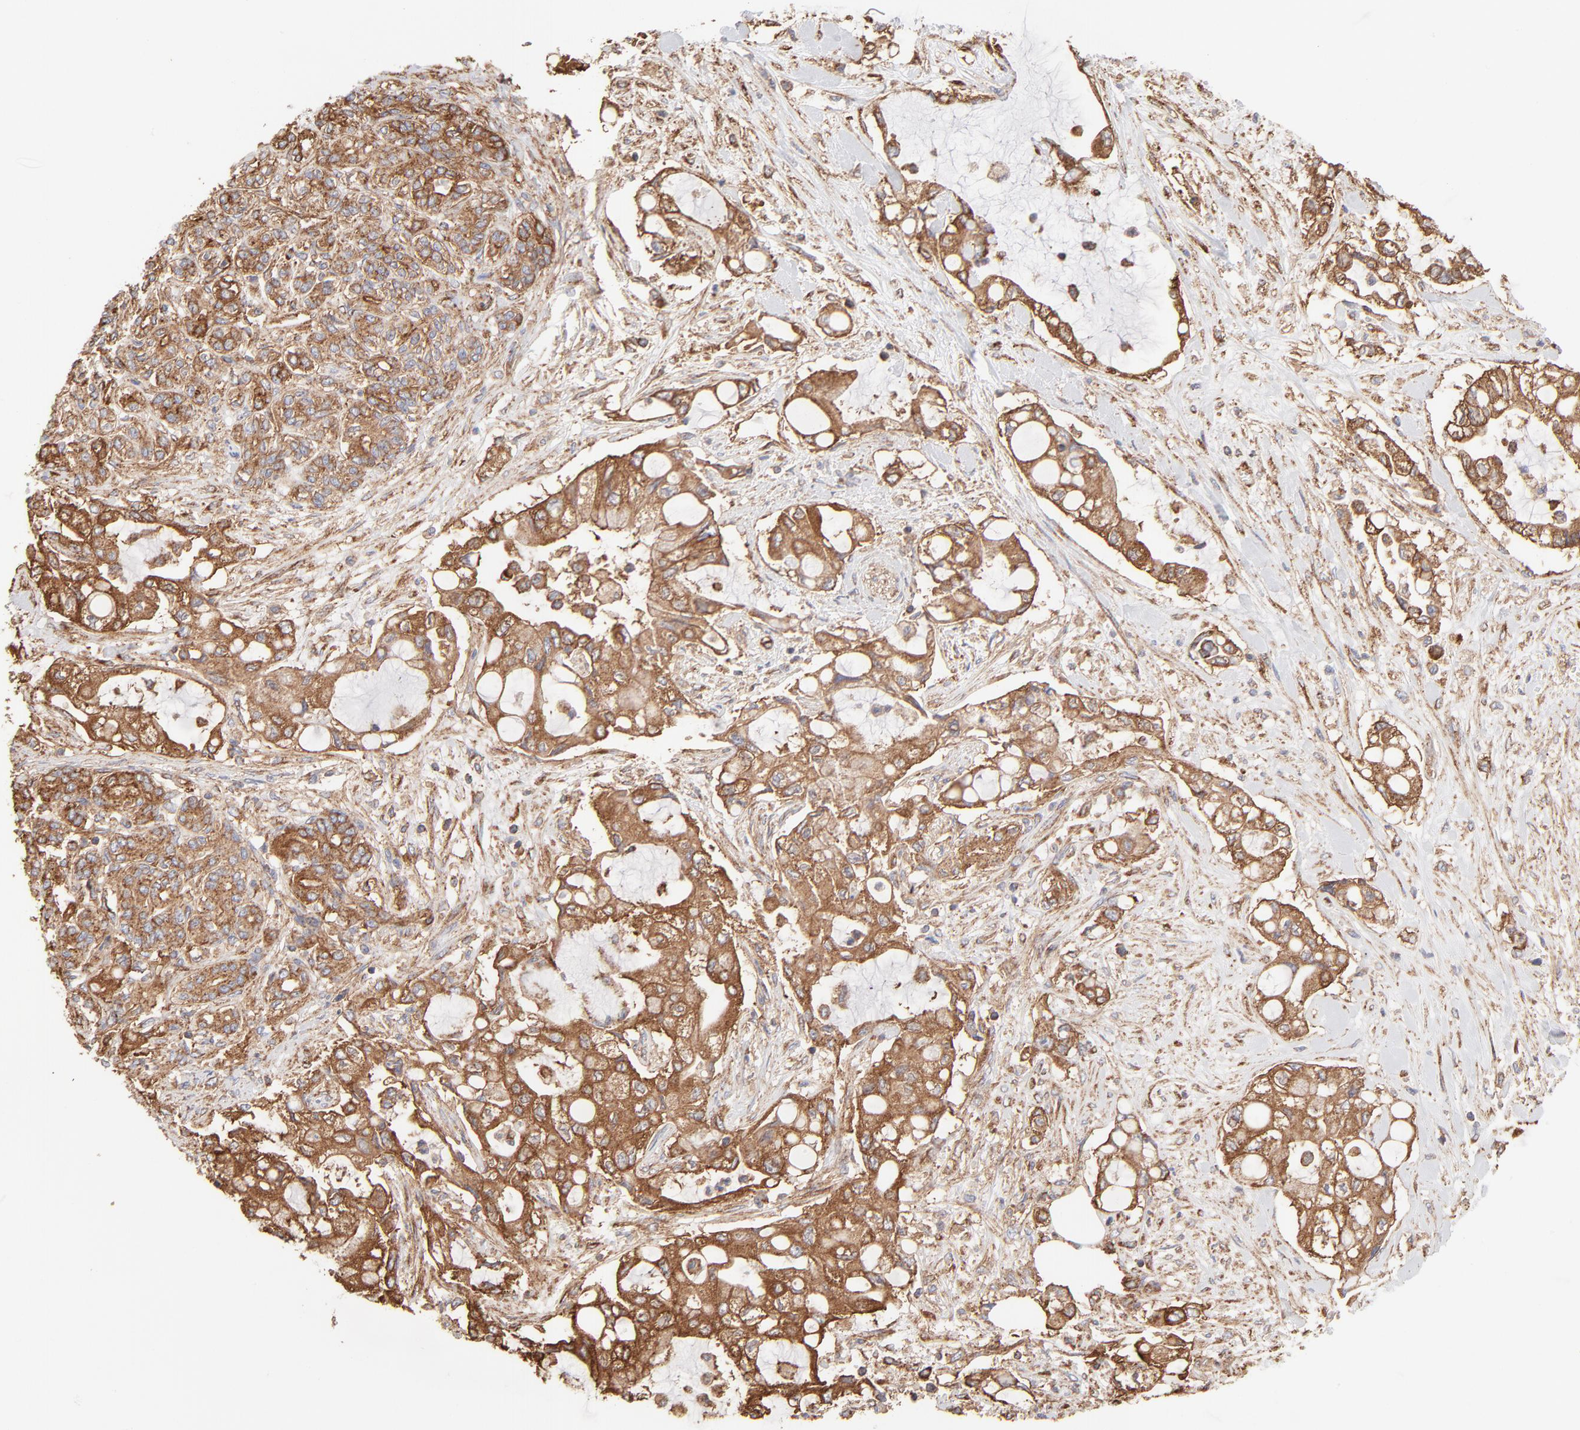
{"staining": {"intensity": "strong", "quantity": ">75%", "location": "cytoplasmic/membranous"}, "tissue": "pancreatic cancer", "cell_type": "Tumor cells", "image_type": "cancer", "snomed": [{"axis": "morphology", "description": "Adenocarcinoma, NOS"}, {"axis": "topography", "description": "Pancreas"}], "caption": "Pancreatic adenocarcinoma was stained to show a protein in brown. There is high levels of strong cytoplasmic/membranous positivity in approximately >75% of tumor cells.", "gene": "CLTB", "patient": {"sex": "female", "age": 70}}